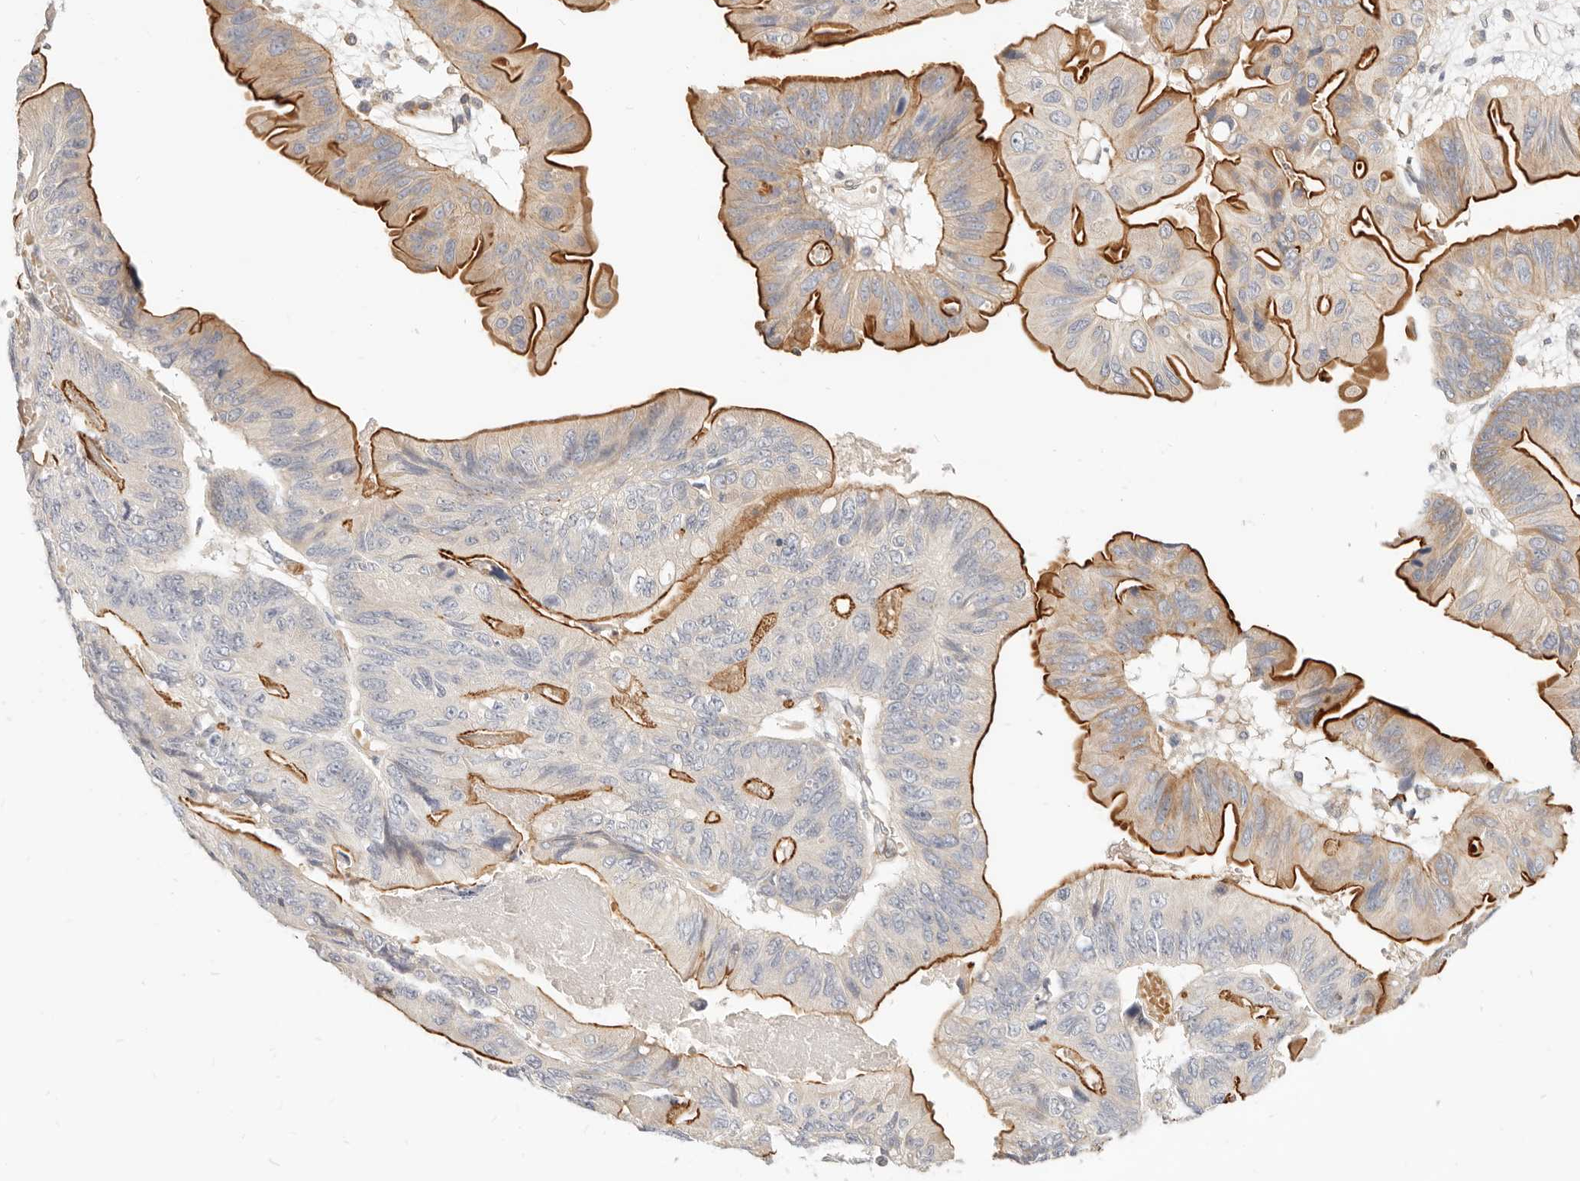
{"staining": {"intensity": "strong", "quantity": "25%-75%", "location": "cytoplasmic/membranous"}, "tissue": "ovarian cancer", "cell_type": "Tumor cells", "image_type": "cancer", "snomed": [{"axis": "morphology", "description": "Cystadenocarcinoma, mucinous, NOS"}, {"axis": "topography", "description": "Ovary"}], "caption": "Mucinous cystadenocarcinoma (ovarian) stained with a brown dye shows strong cytoplasmic/membranous positive staining in approximately 25%-75% of tumor cells.", "gene": "LTB4R2", "patient": {"sex": "female", "age": 61}}